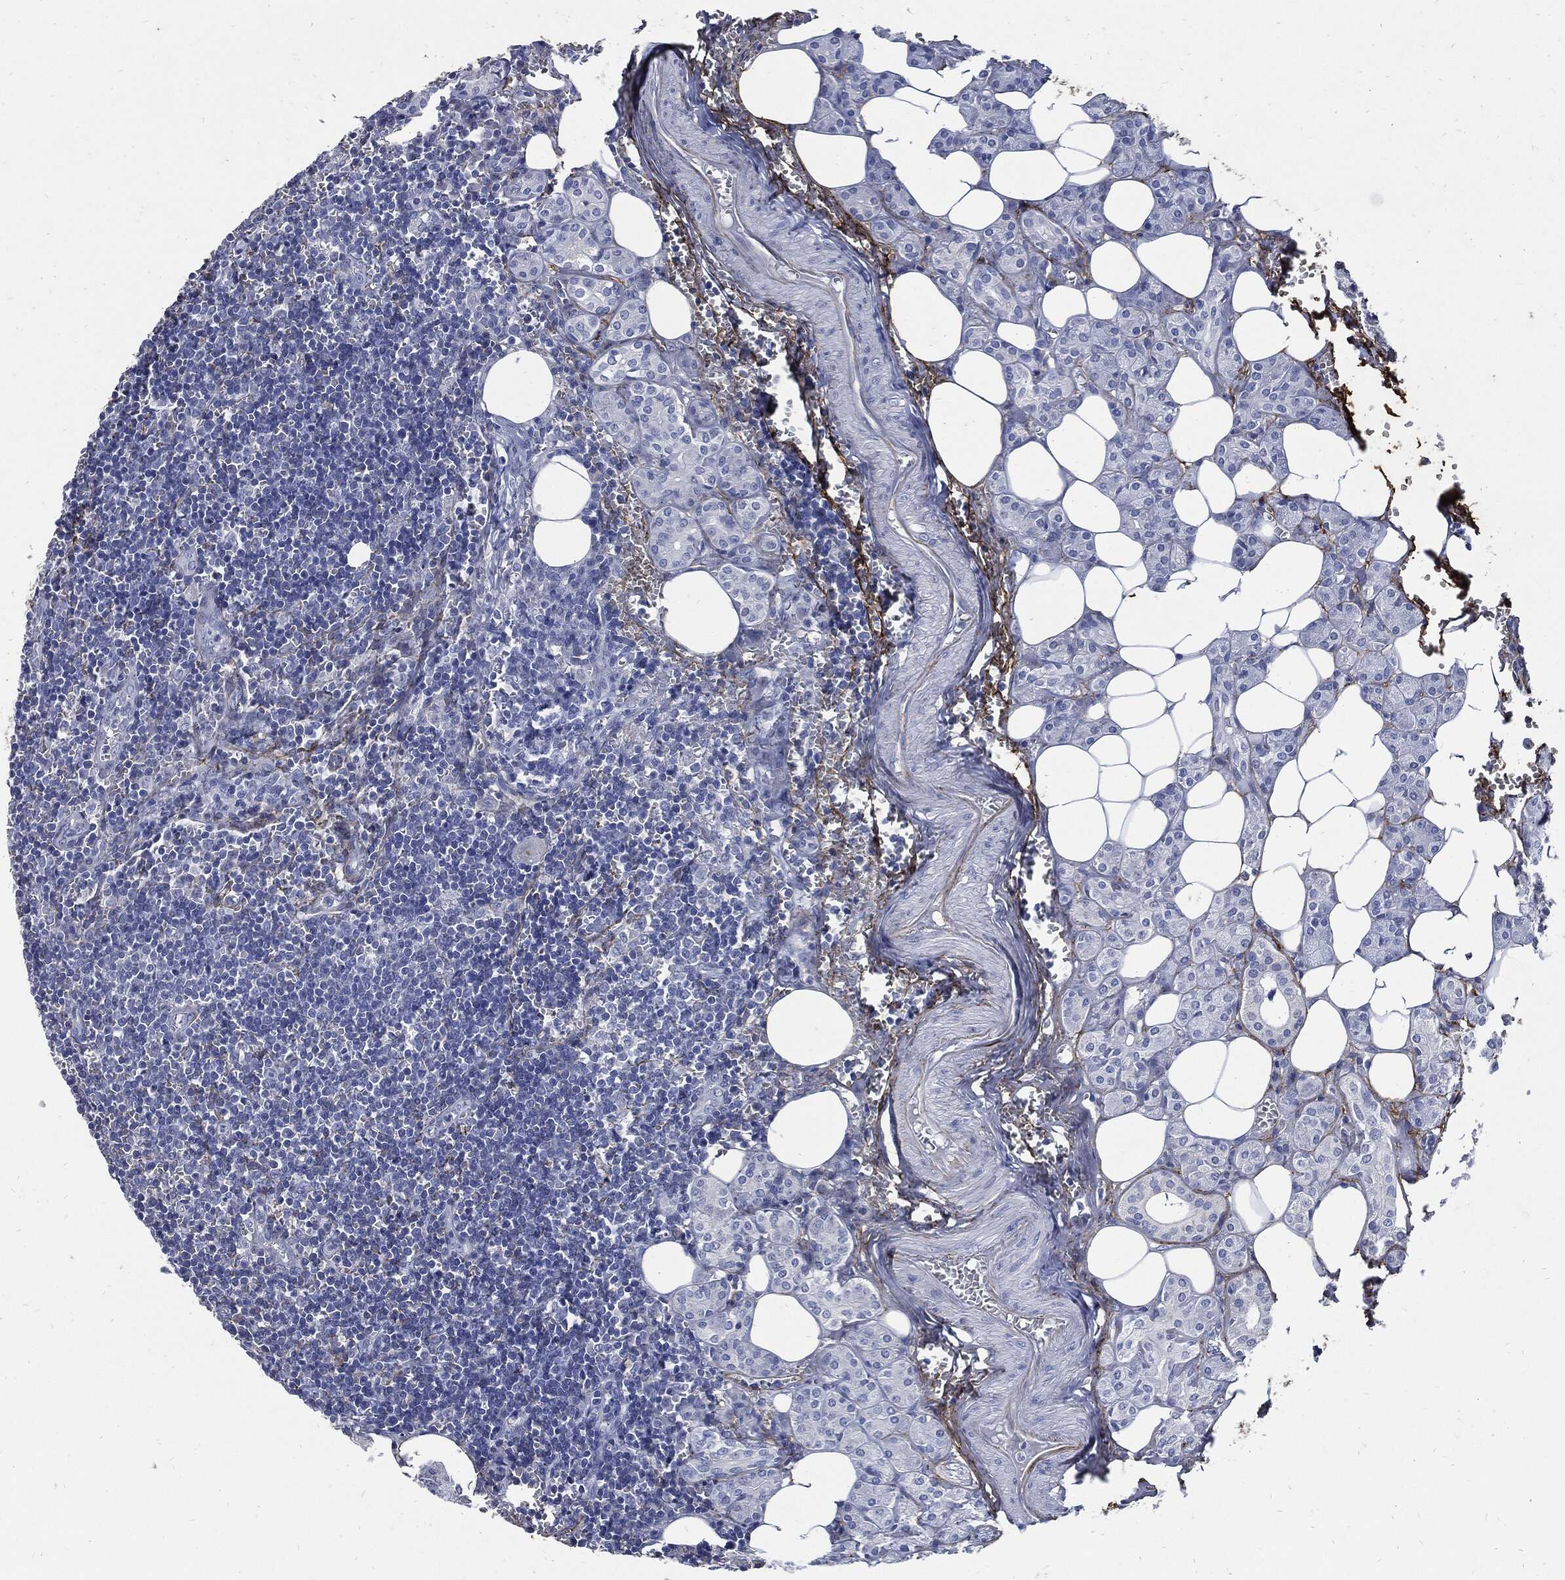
{"staining": {"intensity": "negative", "quantity": "none", "location": "none"}, "tissue": "lymph node", "cell_type": "Germinal center cells", "image_type": "normal", "snomed": [{"axis": "morphology", "description": "Normal tissue, NOS"}, {"axis": "topography", "description": "Lymph node"}, {"axis": "topography", "description": "Salivary gland"}], "caption": "Germinal center cells show no significant expression in benign lymph node.", "gene": "FBN1", "patient": {"sex": "male", "age": 78}}